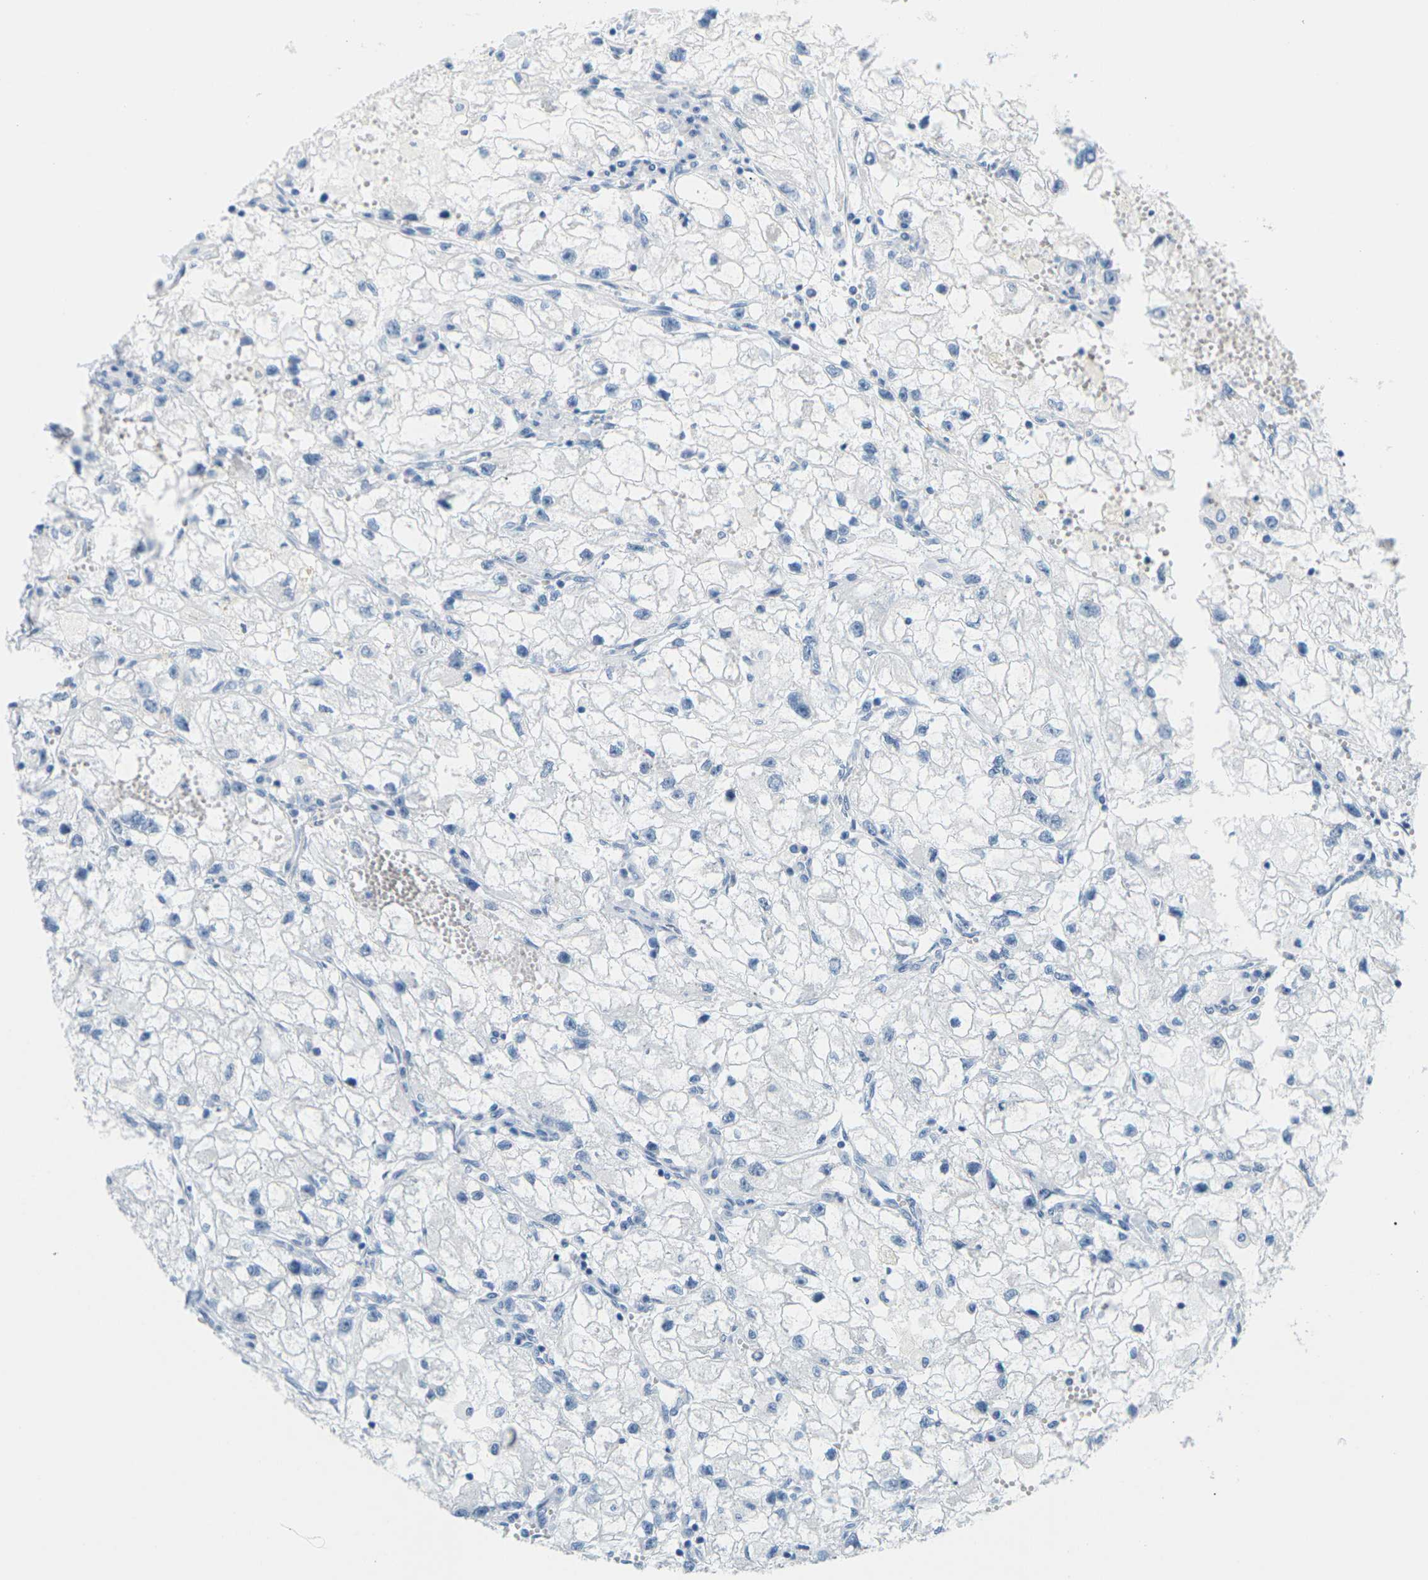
{"staining": {"intensity": "negative", "quantity": "none", "location": "none"}, "tissue": "renal cancer", "cell_type": "Tumor cells", "image_type": "cancer", "snomed": [{"axis": "morphology", "description": "Adenocarcinoma, NOS"}, {"axis": "topography", "description": "Kidney"}], "caption": "Immunohistochemistry photomicrograph of human renal adenocarcinoma stained for a protein (brown), which exhibits no positivity in tumor cells.", "gene": "SLC12A1", "patient": {"sex": "female", "age": 70}}